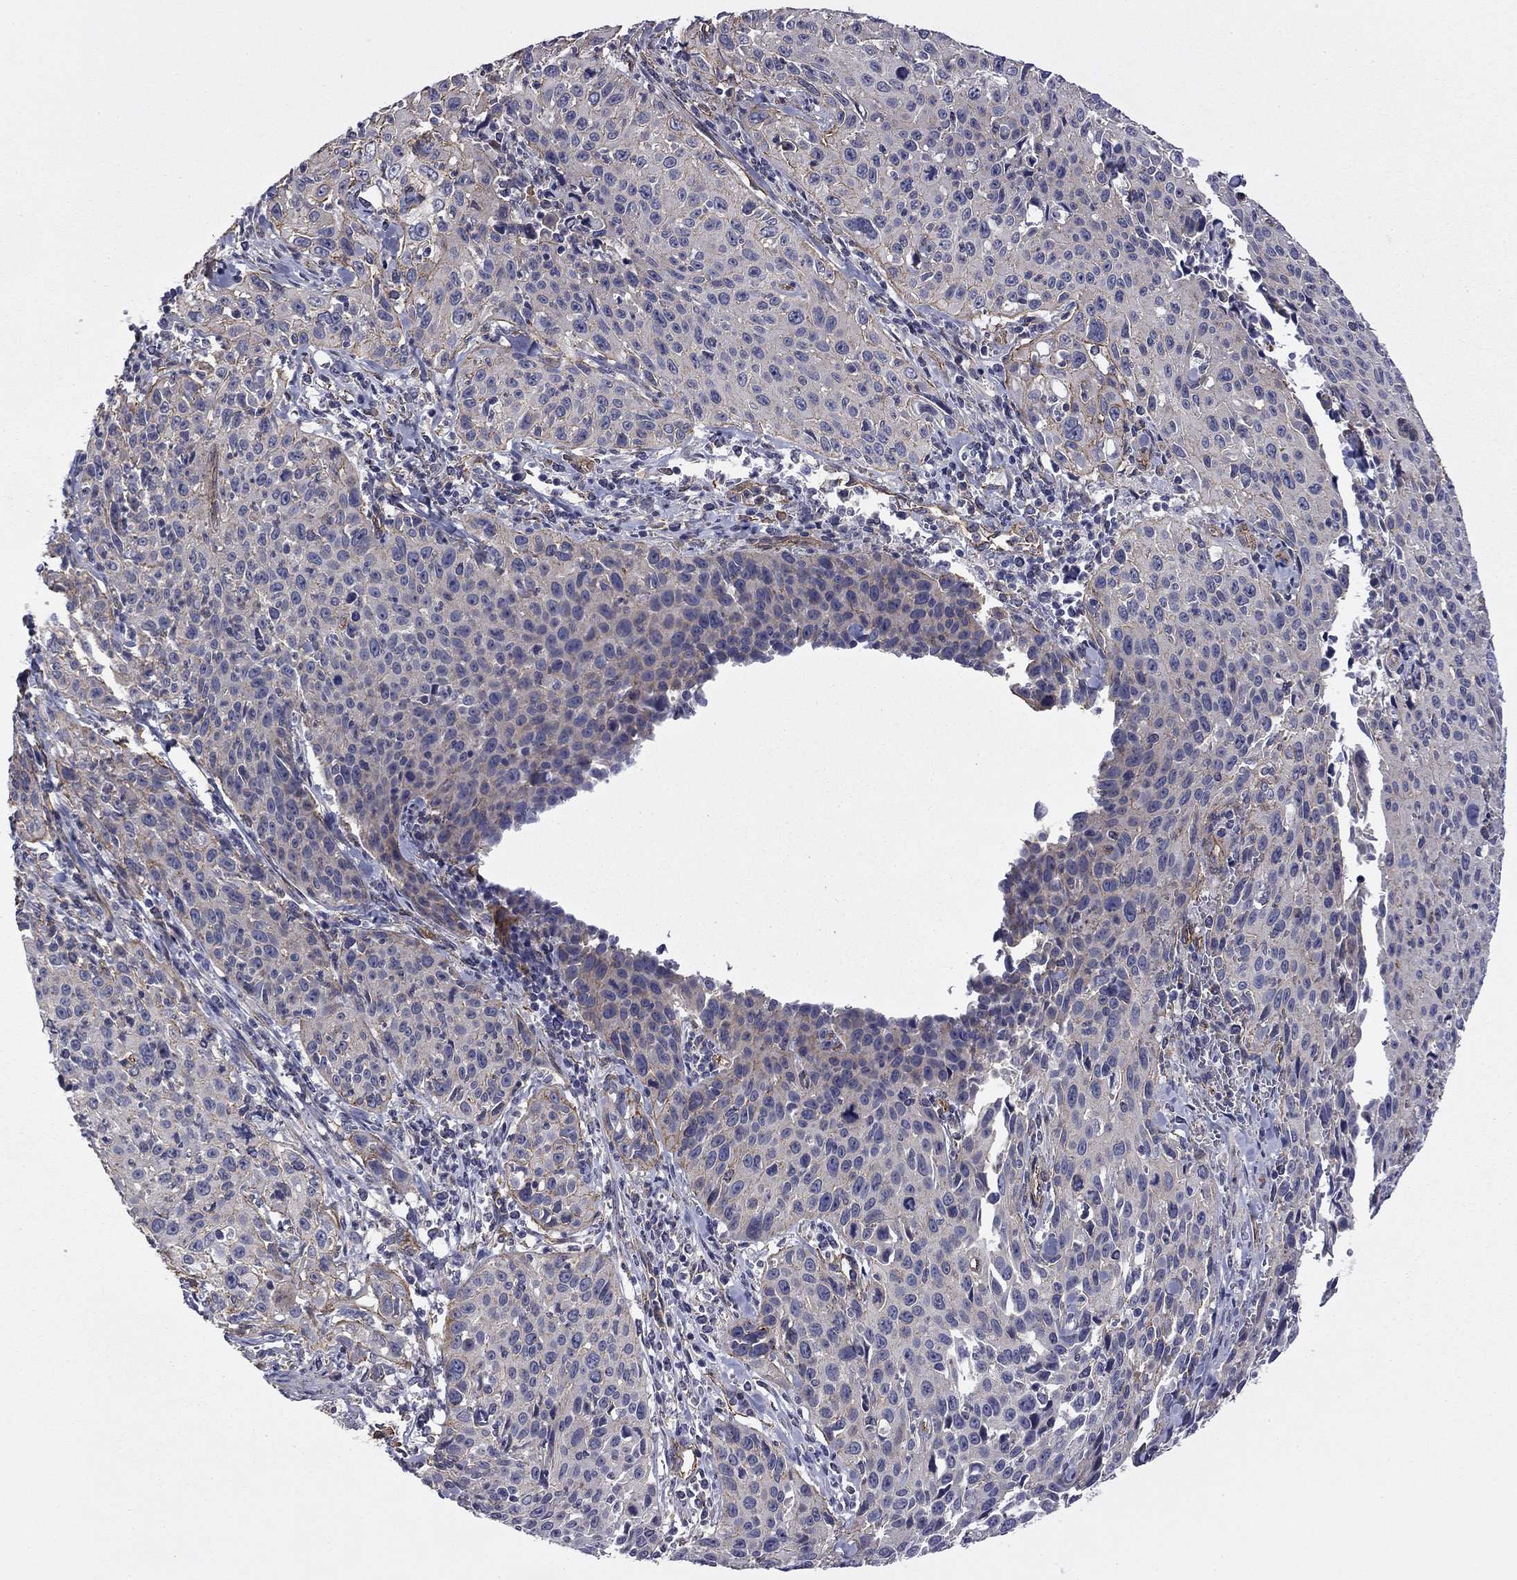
{"staining": {"intensity": "moderate", "quantity": "<25%", "location": "cytoplasmic/membranous"}, "tissue": "cervical cancer", "cell_type": "Tumor cells", "image_type": "cancer", "snomed": [{"axis": "morphology", "description": "Squamous cell carcinoma, NOS"}, {"axis": "topography", "description": "Cervix"}], "caption": "Moderate cytoplasmic/membranous protein positivity is present in about <25% of tumor cells in cervical cancer.", "gene": "TCHH", "patient": {"sex": "female", "age": 26}}